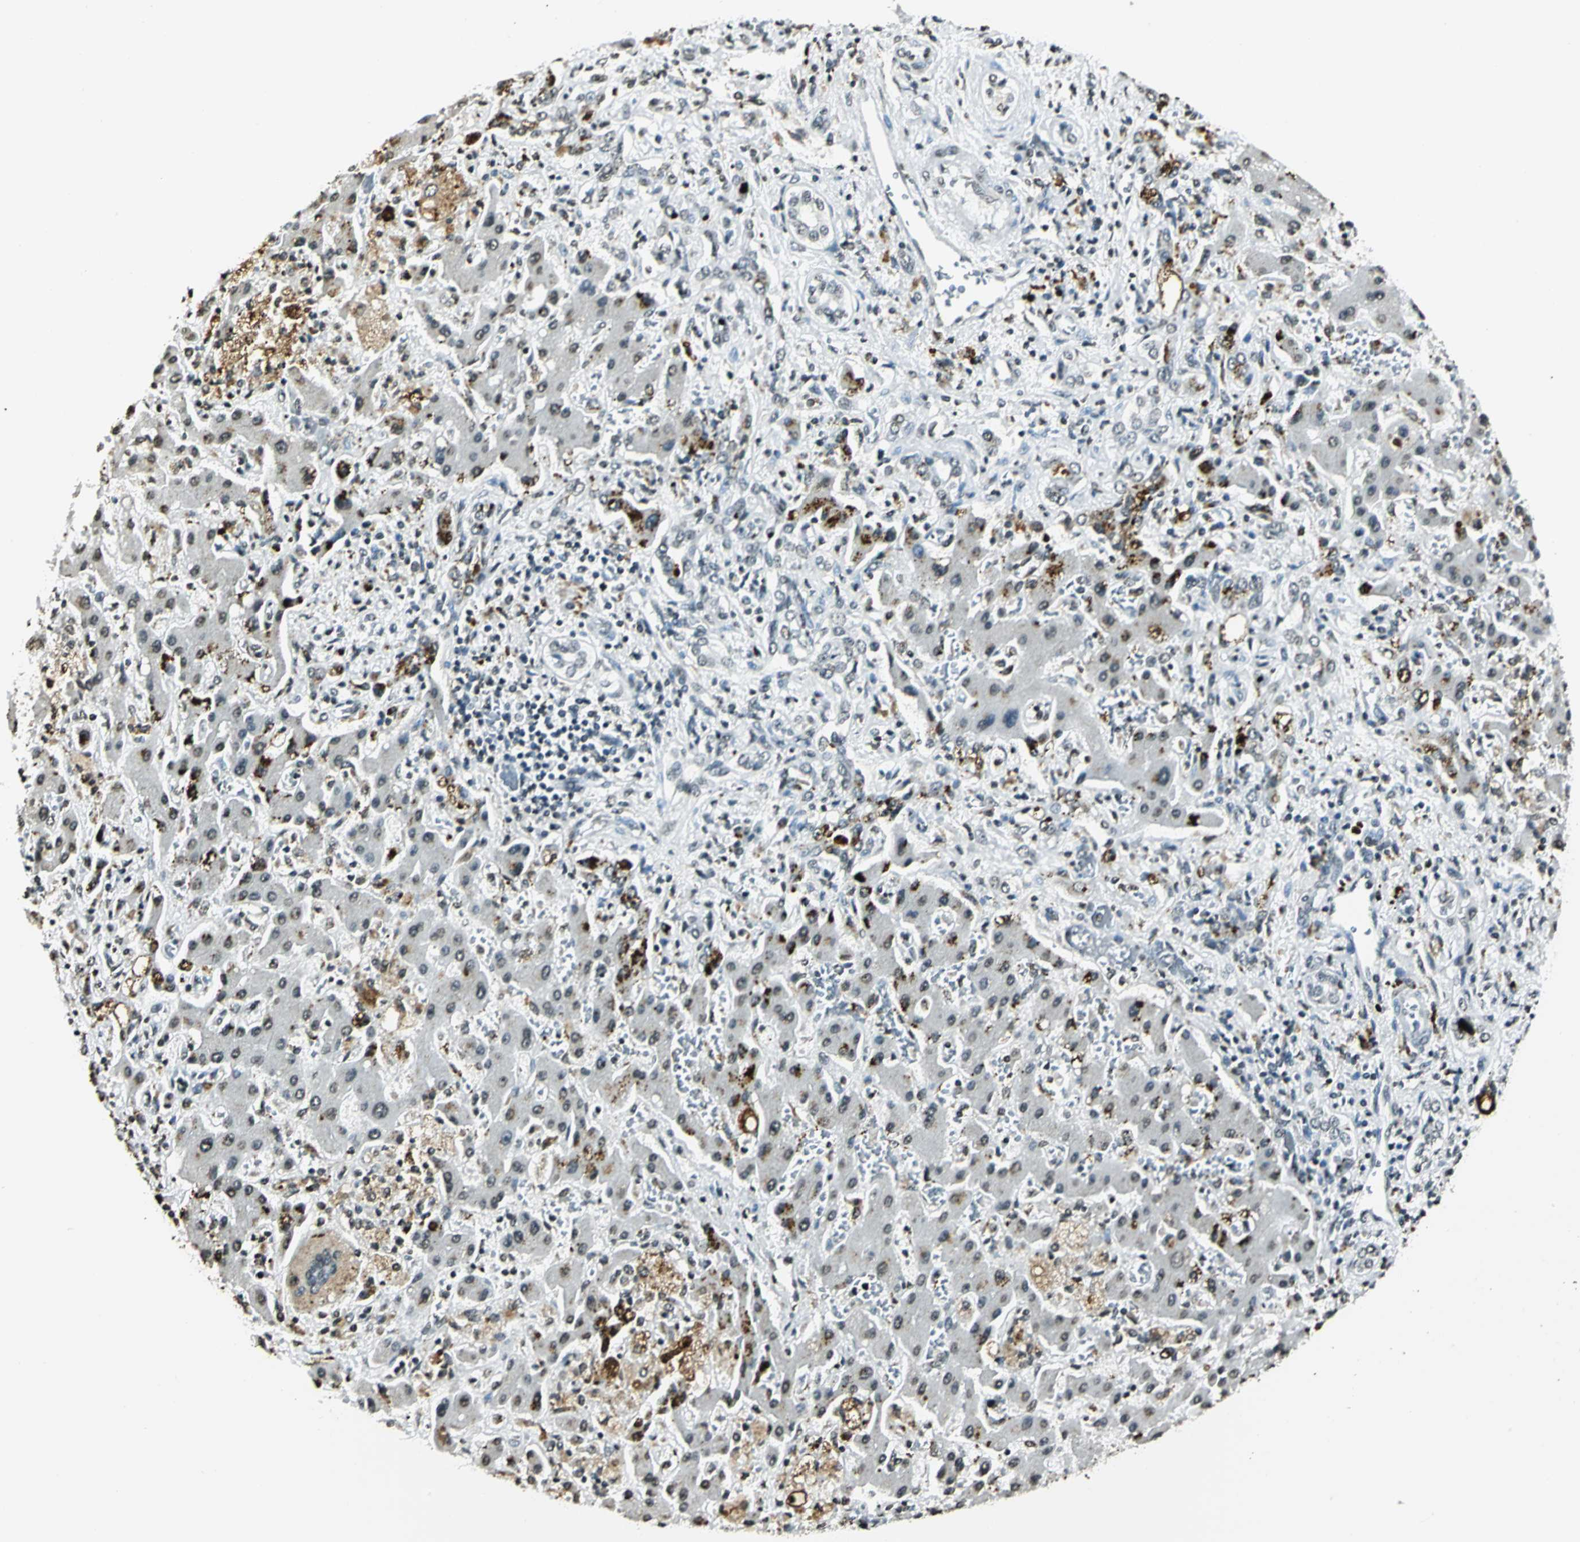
{"staining": {"intensity": "moderate", "quantity": "<25%", "location": "nuclear"}, "tissue": "liver cancer", "cell_type": "Tumor cells", "image_type": "cancer", "snomed": [{"axis": "morphology", "description": "Cholangiocarcinoma"}, {"axis": "topography", "description": "Liver"}], "caption": "Moderate nuclear protein positivity is appreciated in approximately <25% of tumor cells in liver cancer.", "gene": "MCM4", "patient": {"sex": "male", "age": 50}}